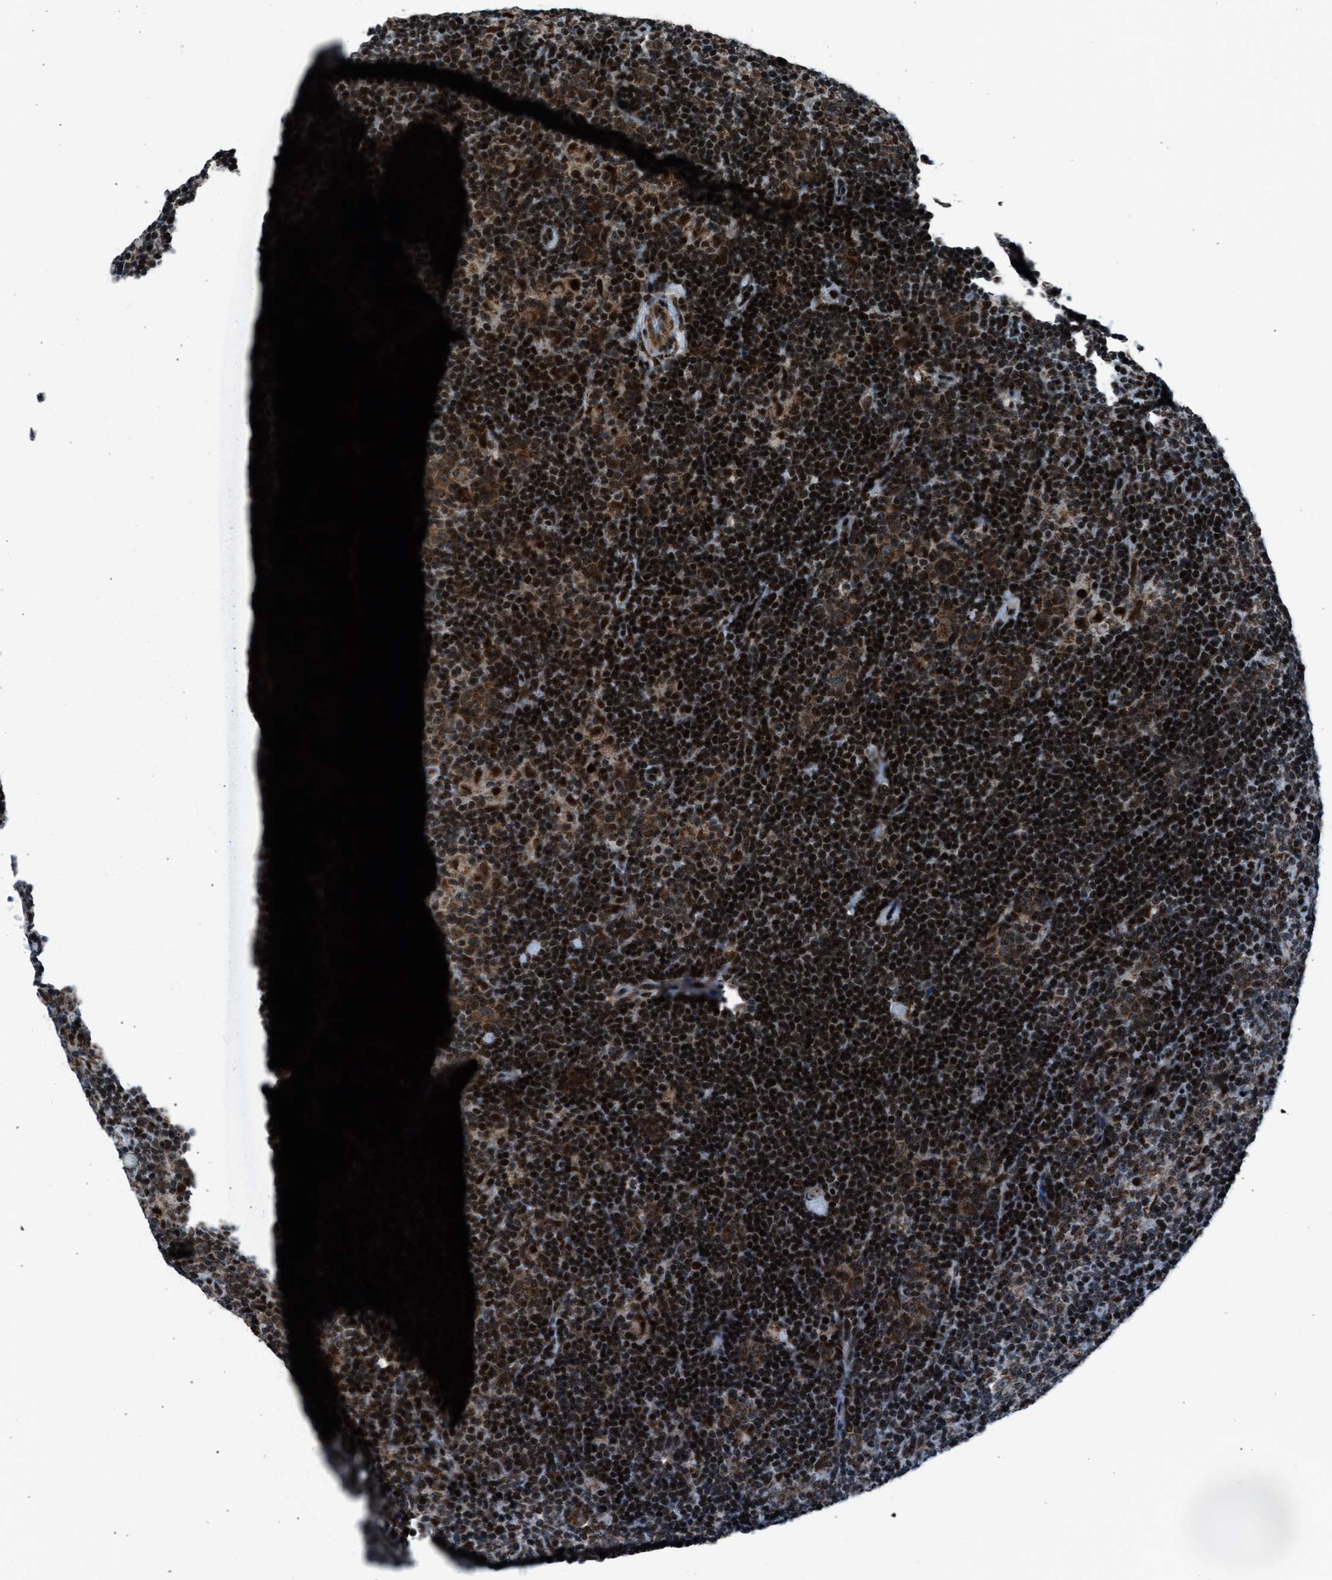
{"staining": {"intensity": "strong", "quantity": ">75%", "location": "cytoplasmic/membranous,nuclear"}, "tissue": "lymphoma", "cell_type": "Tumor cells", "image_type": "cancer", "snomed": [{"axis": "morphology", "description": "Hodgkin's disease, NOS"}, {"axis": "topography", "description": "Lymph node"}], "caption": "Protein expression analysis of human Hodgkin's disease reveals strong cytoplasmic/membranous and nuclear staining in approximately >75% of tumor cells.", "gene": "MORC3", "patient": {"sex": "female", "age": 57}}